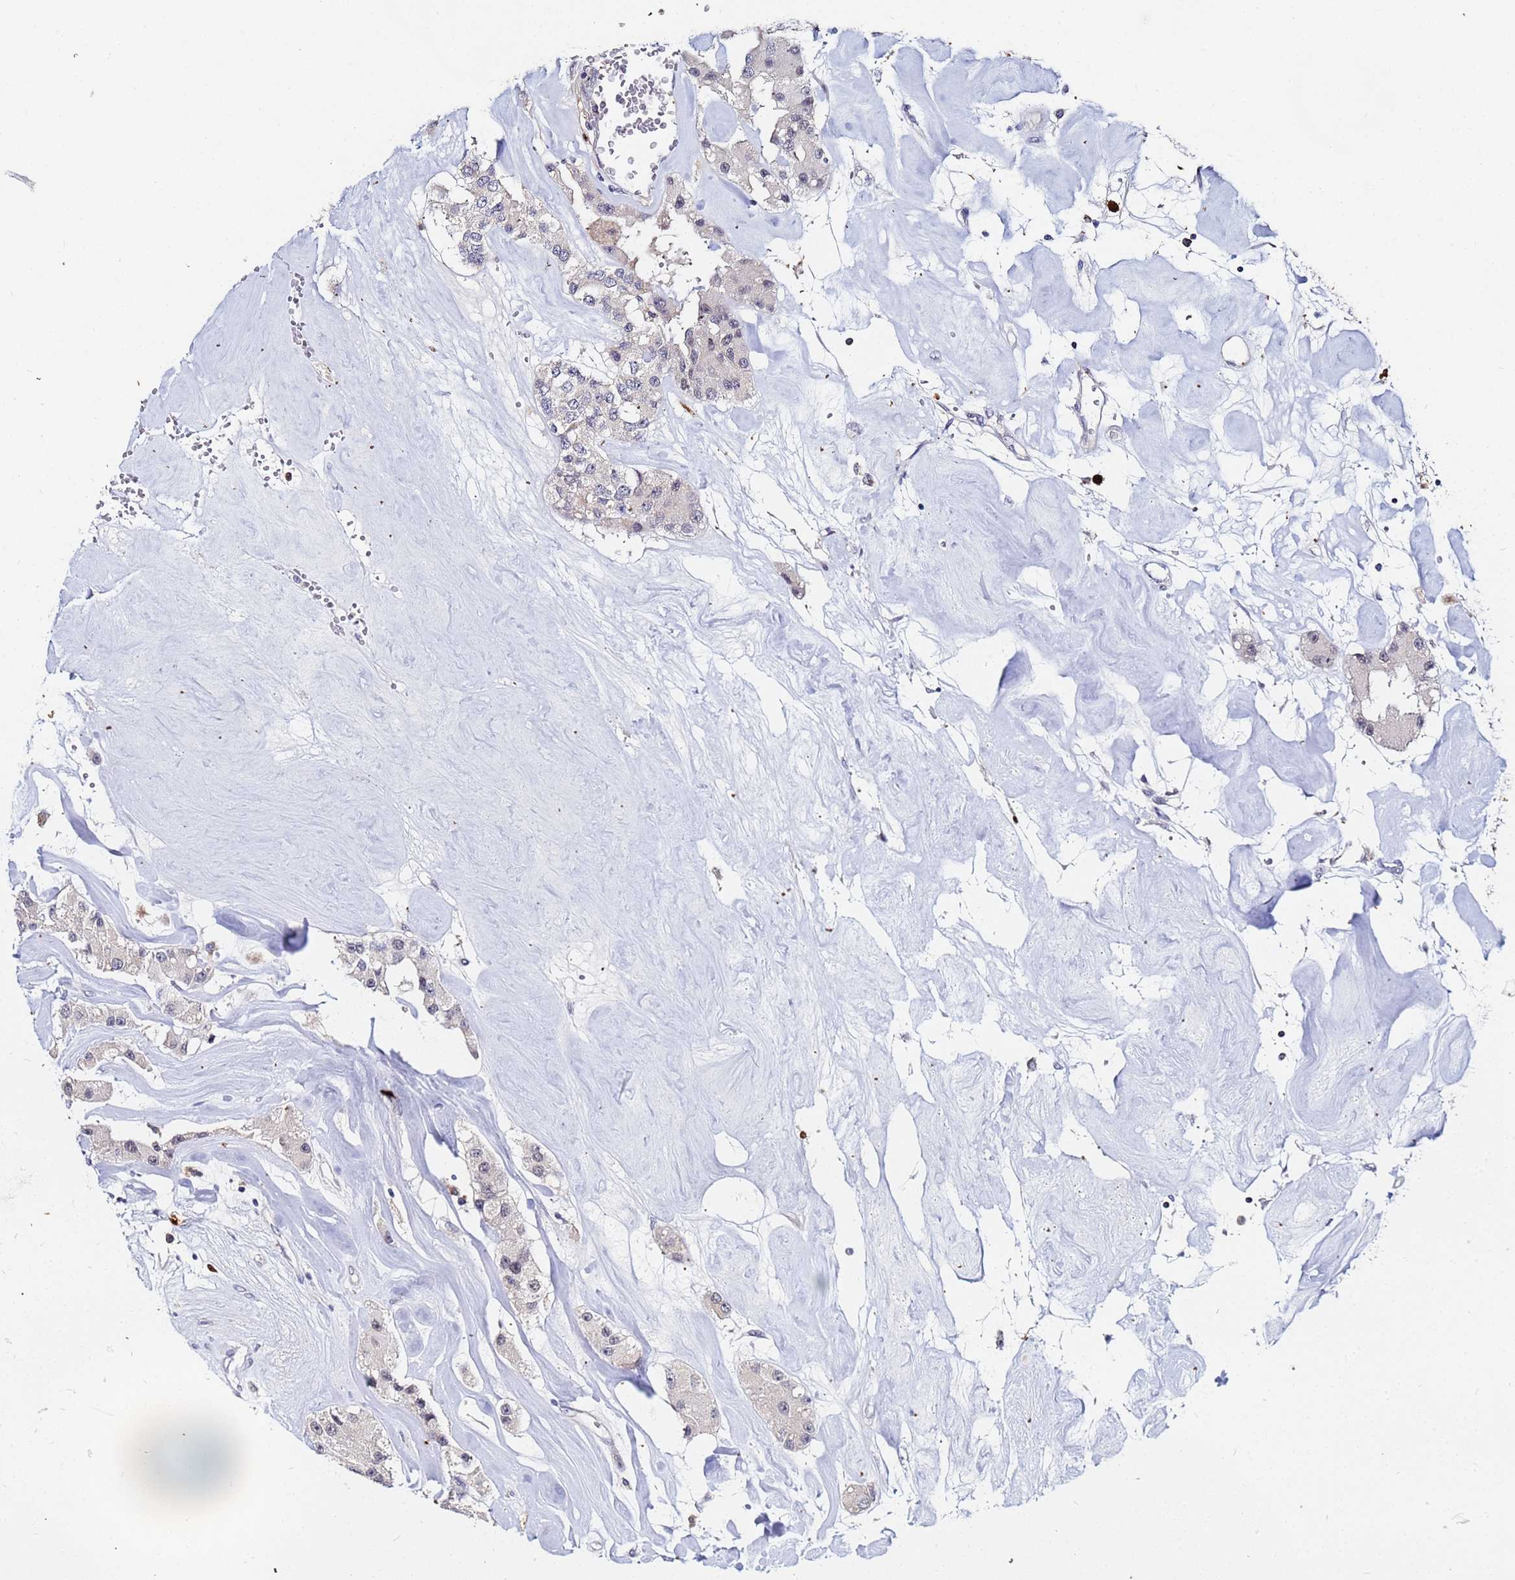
{"staining": {"intensity": "negative", "quantity": "none", "location": "none"}, "tissue": "carcinoid", "cell_type": "Tumor cells", "image_type": "cancer", "snomed": [{"axis": "morphology", "description": "Carcinoid, malignant, NOS"}, {"axis": "topography", "description": "Pancreas"}], "caption": "This photomicrograph is of malignant carcinoid stained with IHC to label a protein in brown with the nuclei are counter-stained blue. There is no staining in tumor cells. (DAB (3,3'-diaminobenzidine) immunohistochemistry visualized using brightfield microscopy, high magnification).", "gene": "MTCL1", "patient": {"sex": "male", "age": 41}}